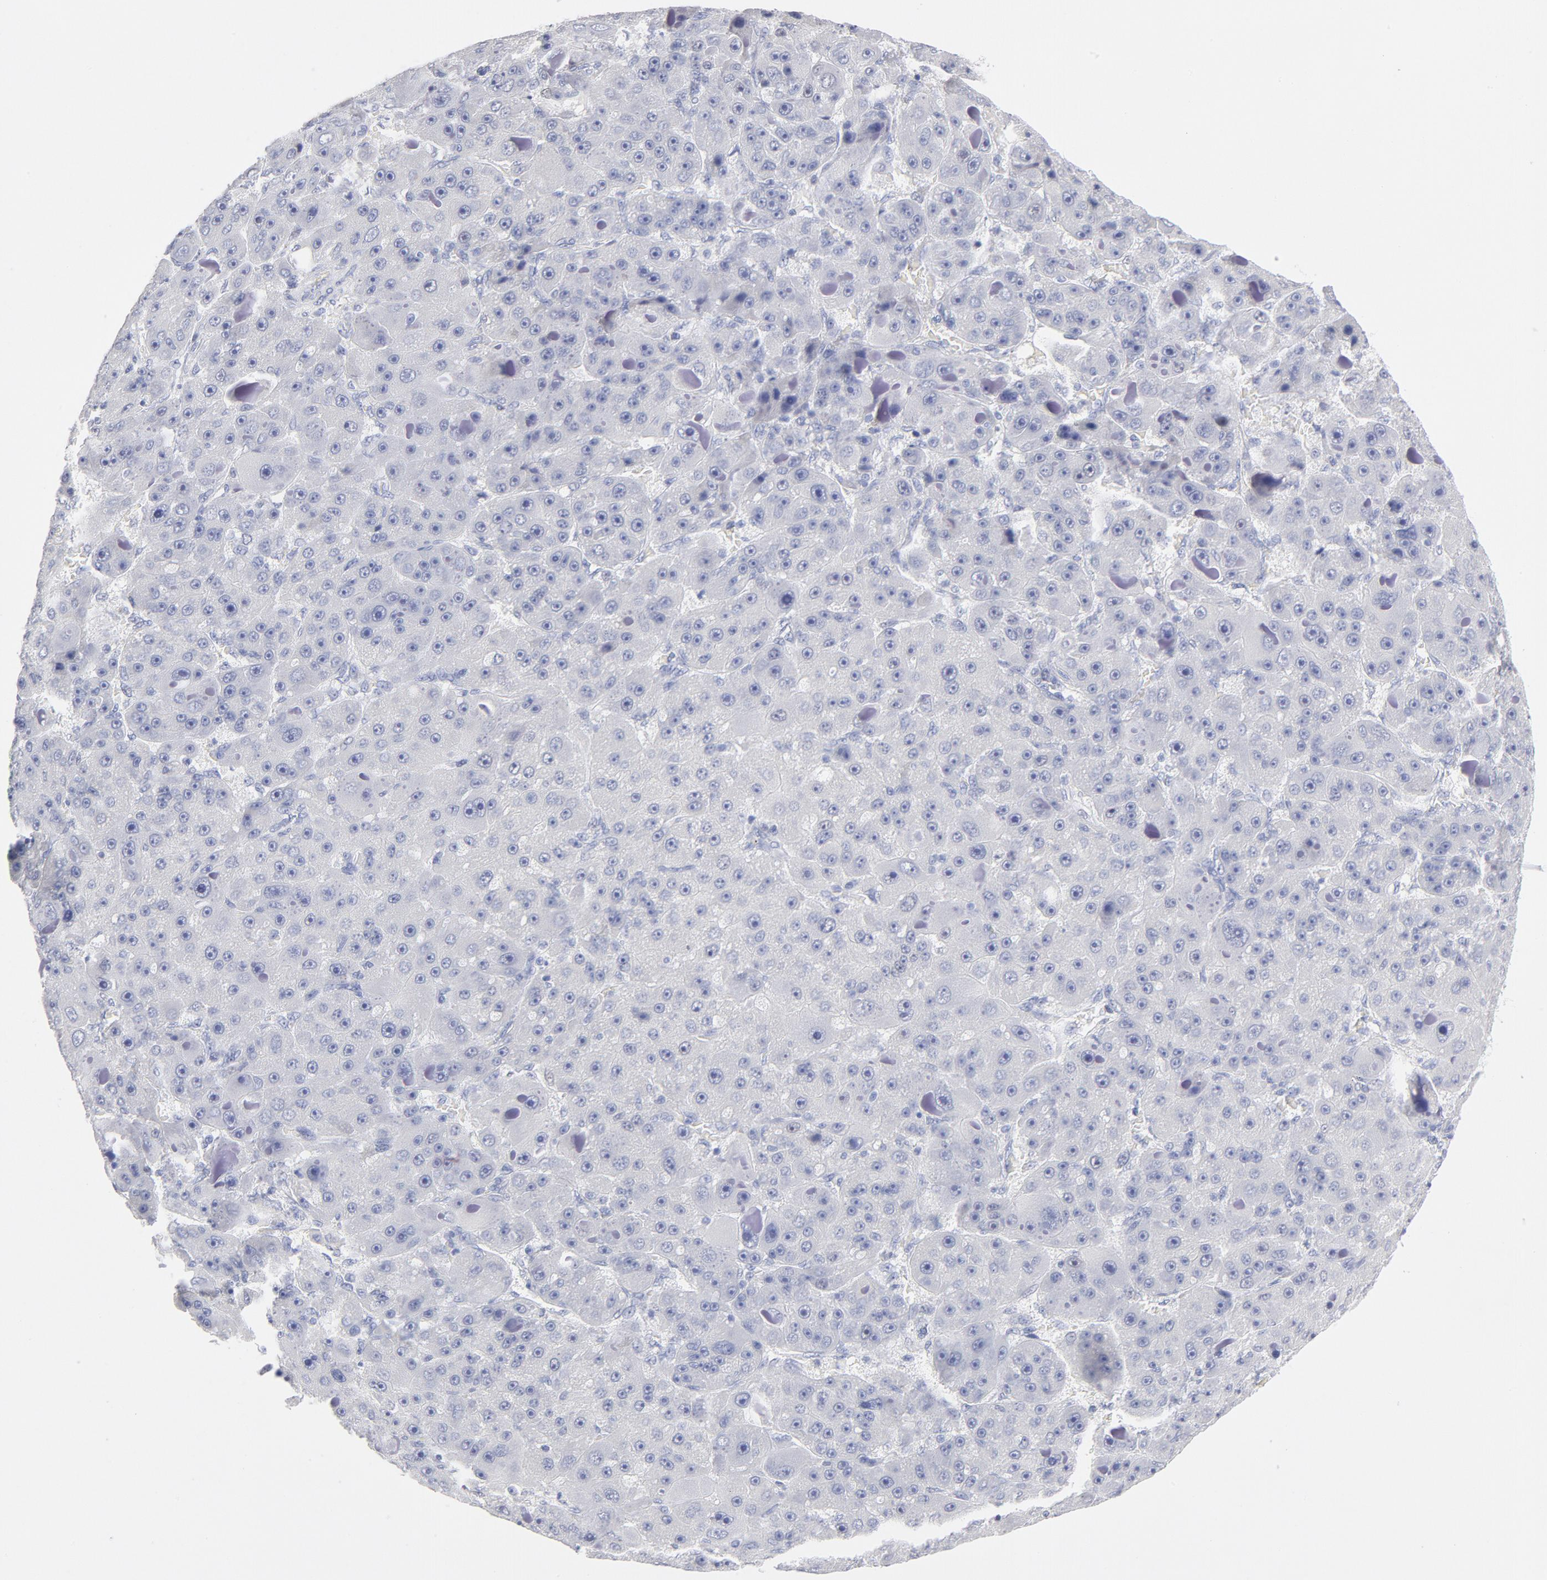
{"staining": {"intensity": "negative", "quantity": "none", "location": "none"}, "tissue": "liver cancer", "cell_type": "Tumor cells", "image_type": "cancer", "snomed": [{"axis": "morphology", "description": "Carcinoma, Hepatocellular, NOS"}, {"axis": "topography", "description": "Liver"}], "caption": "A photomicrograph of liver cancer (hepatocellular carcinoma) stained for a protein shows no brown staining in tumor cells. The staining was performed using DAB to visualize the protein expression in brown, while the nuclei were stained in blue with hematoxylin (Magnification: 20x).", "gene": "MCM7", "patient": {"sex": "male", "age": 76}}